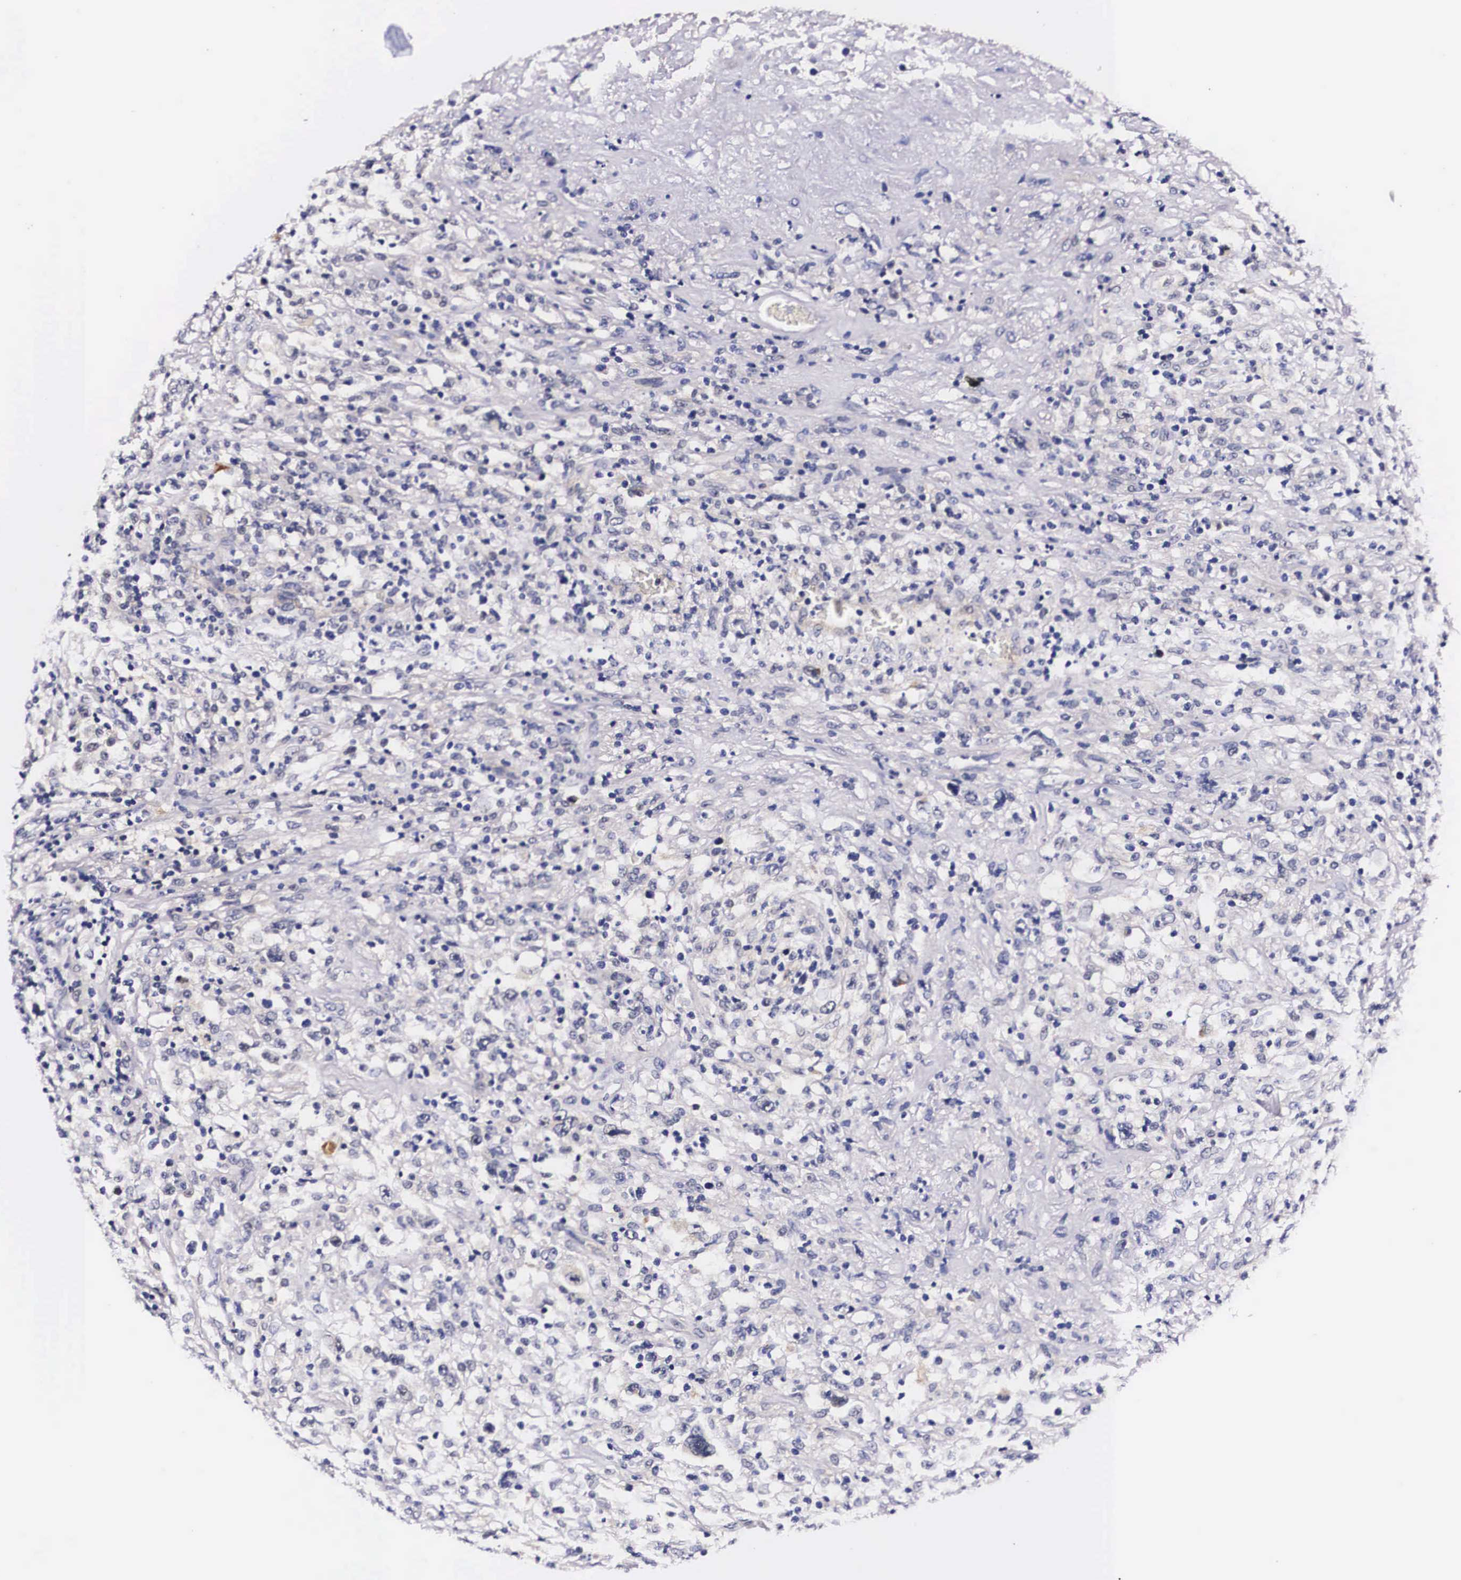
{"staining": {"intensity": "negative", "quantity": "none", "location": "none"}, "tissue": "lymphoma", "cell_type": "Tumor cells", "image_type": "cancer", "snomed": [{"axis": "morphology", "description": "Hodgkin's disease, NOS"}, {"axis": "topography", "description": "Lymph node"}], "caption": "A micrograph of lymphoma stained for a protein exhibits no brown staining in tumor cells.", "gene": "PHETA2", "patient": {"sex": "male", "age": 46}}